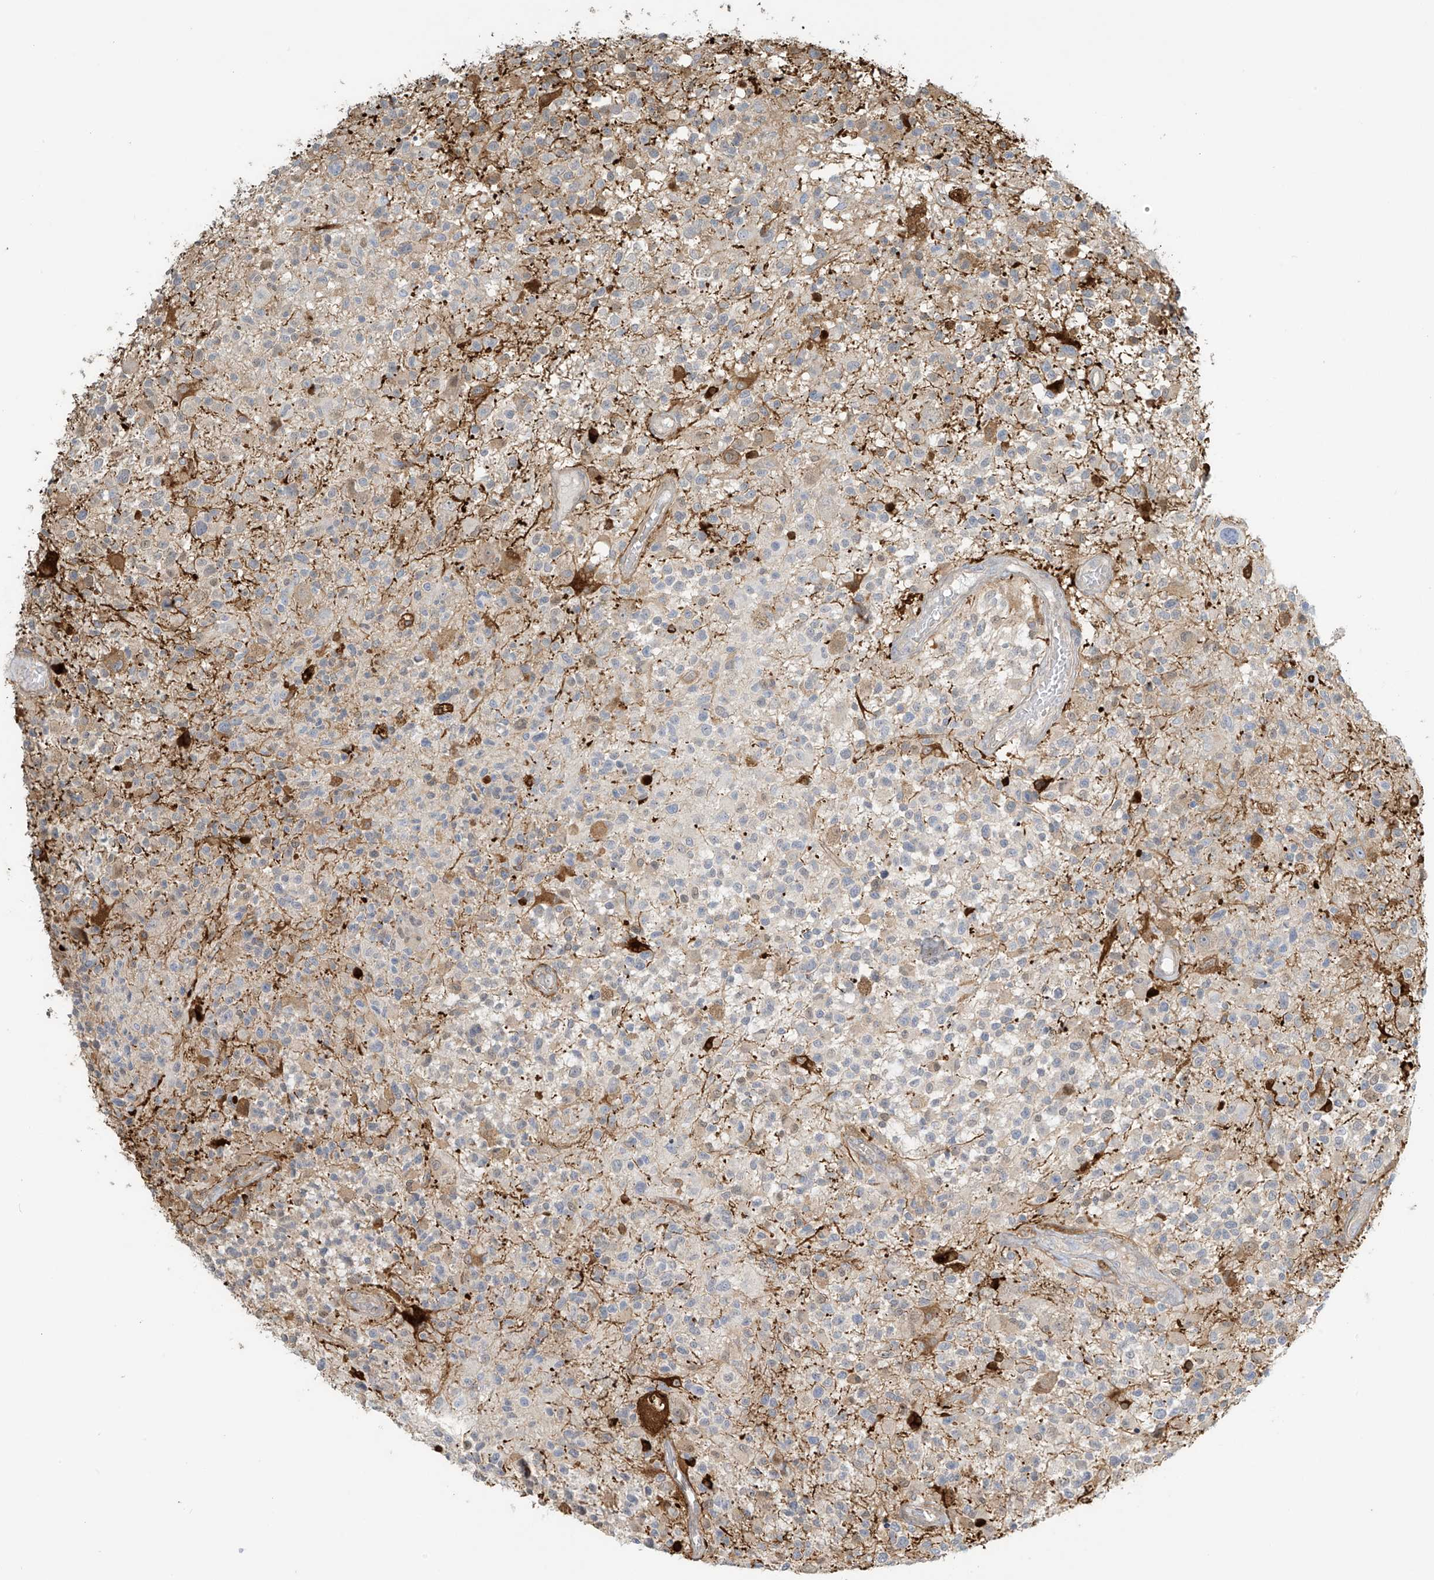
{"staining": {"intensity": "negative", "quantity": "none", "location": "none"}, "tissue": "glioma", "cell_type": "Tumor cells", "image_type": "cancer", "snomed": [{"axis": "morphology", "description": "Glioma, malignant, High grade"}, {"axis": "morphology", "description": "Glioblastoma, NOS"}, {"axis": "topography", "description": "Brain"}], "caption": "Tumor cells show no significant protein staining in glioma.", "gene": "TAGAP", "patient": {"sex": "male", "age": 60}}